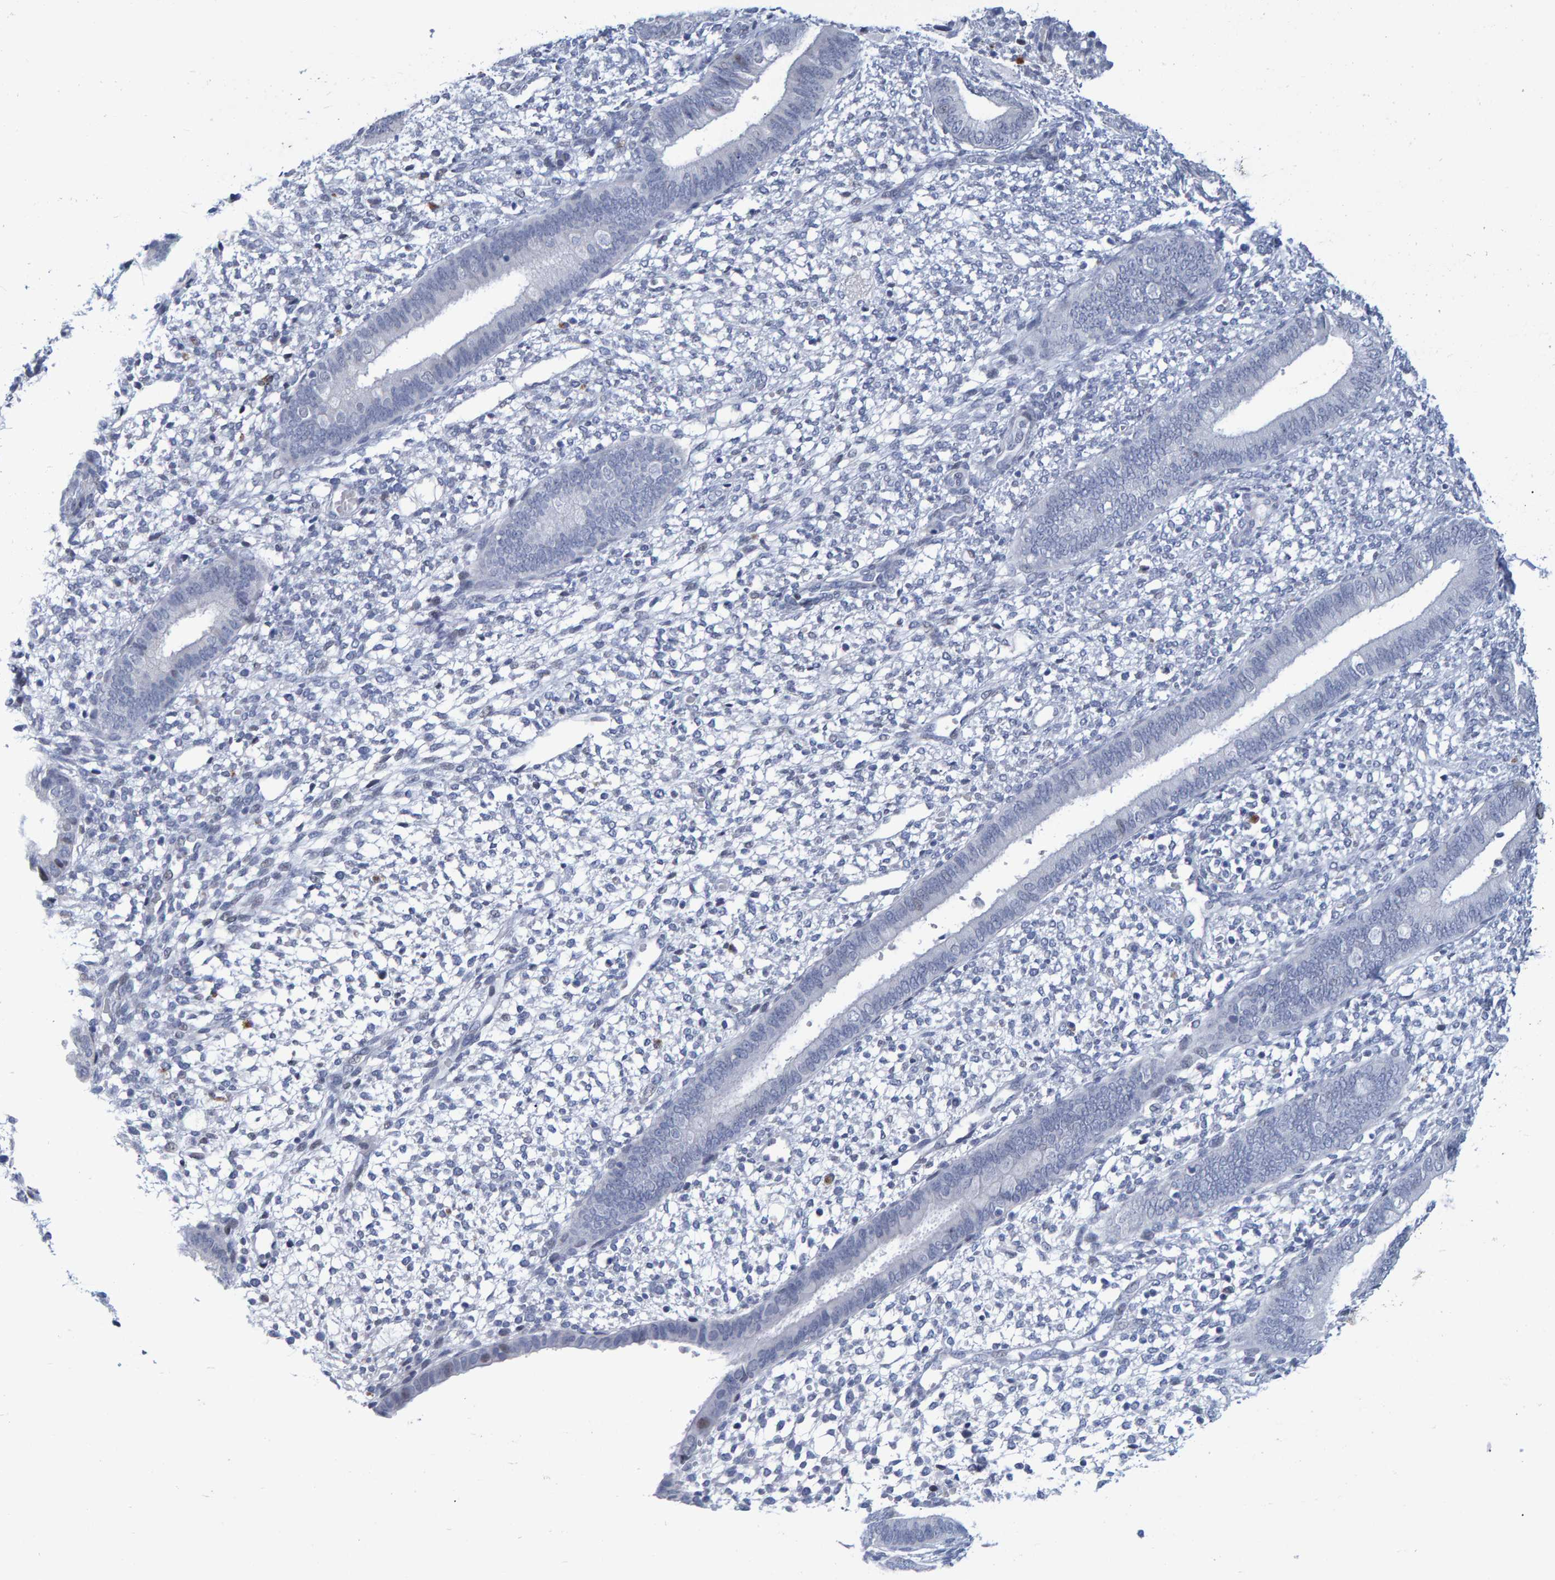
{"staining": {"intensity": "negative", "quantity": "none", "location": "none"}, "tissue": "endometrium", "cell_type": "Cells in endometrial stroma", "image_type": "normal", "snomed": [{"axis": "morphology", "description": "Normal tissue, NOS"}, {"axis": "topography", "description": "Endometrium"}], "caption": "Cells in endometrial stroma are negative for protein expression in unremarkable human endometrium. (Immunohistochemistry, brightfield microscopy, high magnification).", "gene": "PROCA1", "patient": {"sex": "female", "age": 46}}